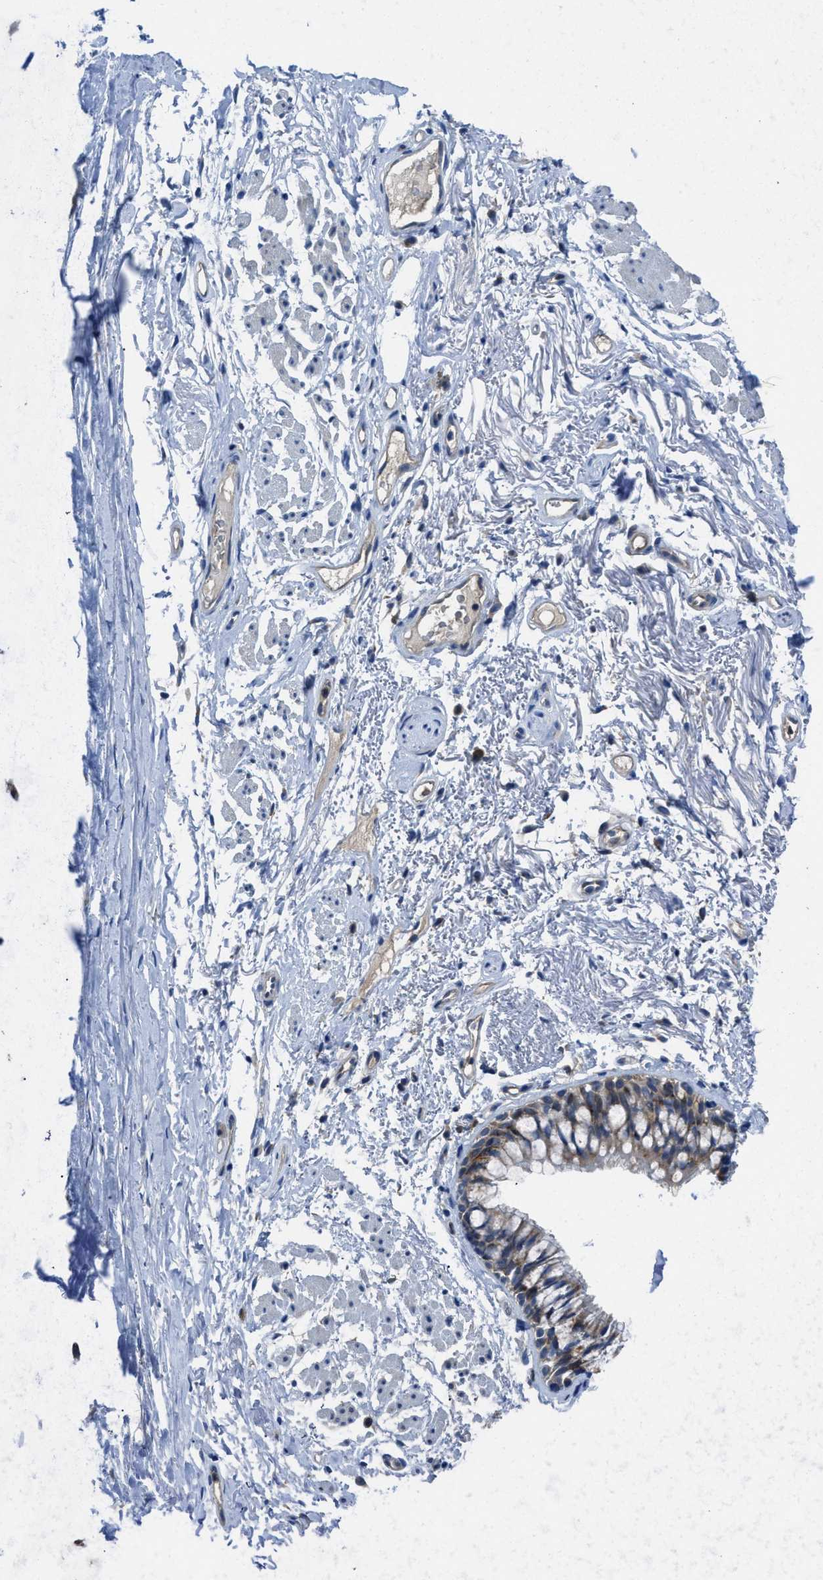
{"staining": {"intensity": "negative", "quantity": "none", "location": "none"}, "tissue": "adipose tissue", "cell_type": "Adipocytes", "image_type": "normal", "snomed": [{"axis": "morphology", "description": "Normal tissue, NOS"}, {"axis": "topography", "description": "Cartilage tissue"}, {"axis": "topography", "description": "Bronchus"}], "caption": "High power microscopy photomicrograph of an immunohistochemistry (IHC) histopathology image of normal adipose tissue, revealing no significant staining in adipocytes.", "gene": "MAP3K20", "patient": {"sex": "female", "age": 73}}